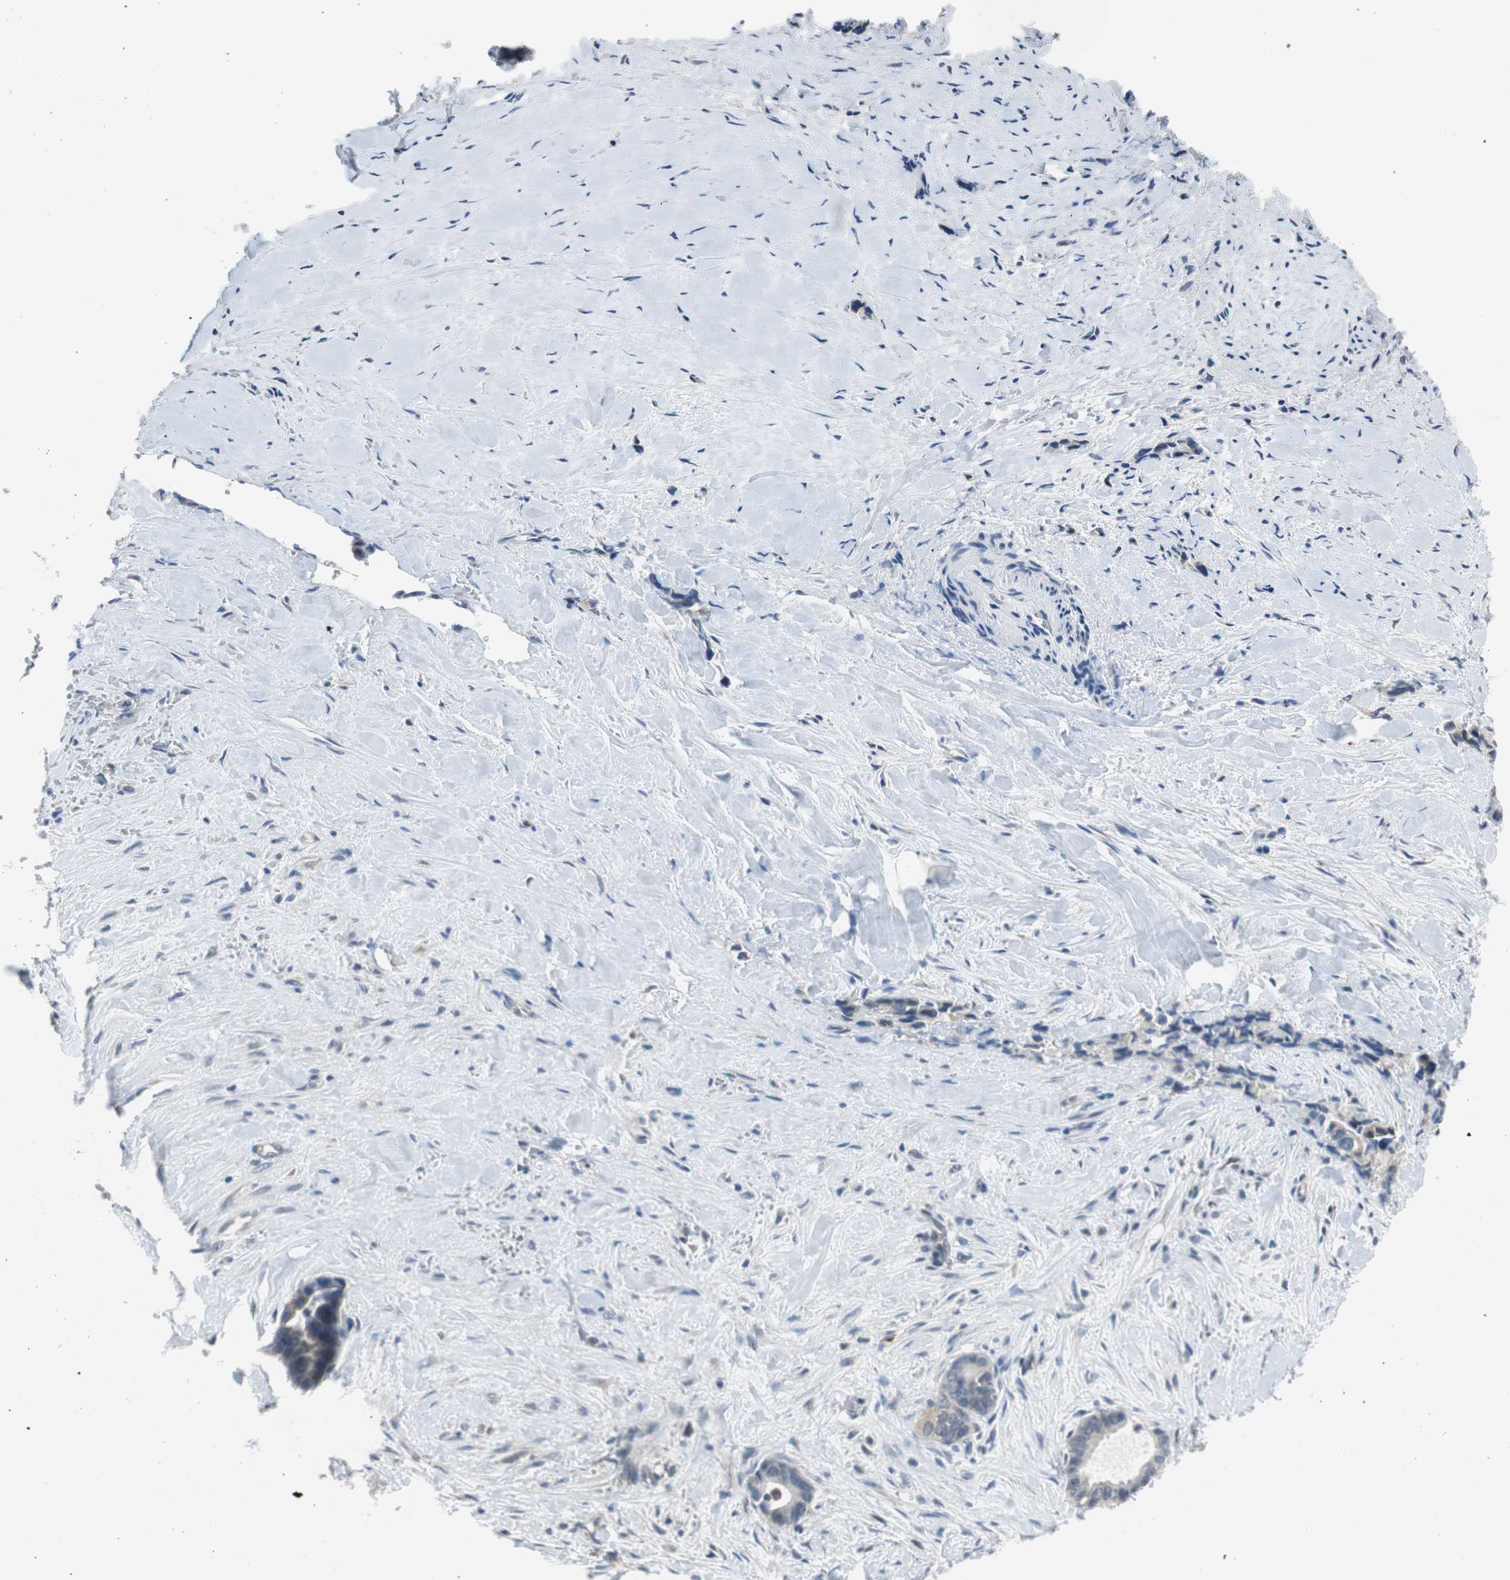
{"staining": {"intensity": "weak", "quantity": "<25%", "location": "cytoplasmic/membranous"}, "tissue": "liver cancer", "cell_type": "Tumor cells", "image_type": "cancer", "snomed": [{"axis": "morphology", "description": "Cholangiocarcinoma"}, {"axis": "topography", "description": "Liver"}], "caption": "IHC photomicrograph of liver cancer (cholangiocarcinoma) stained for a protein (brown), which exhibits no positivity in tumor cells. (Stains: DAB IHC with hematoxylin counter stain, Microscopy: brightfield microscopy at high magnification).", "gene": "PLAA", "patient": {"sex": "female", "age": 55}}